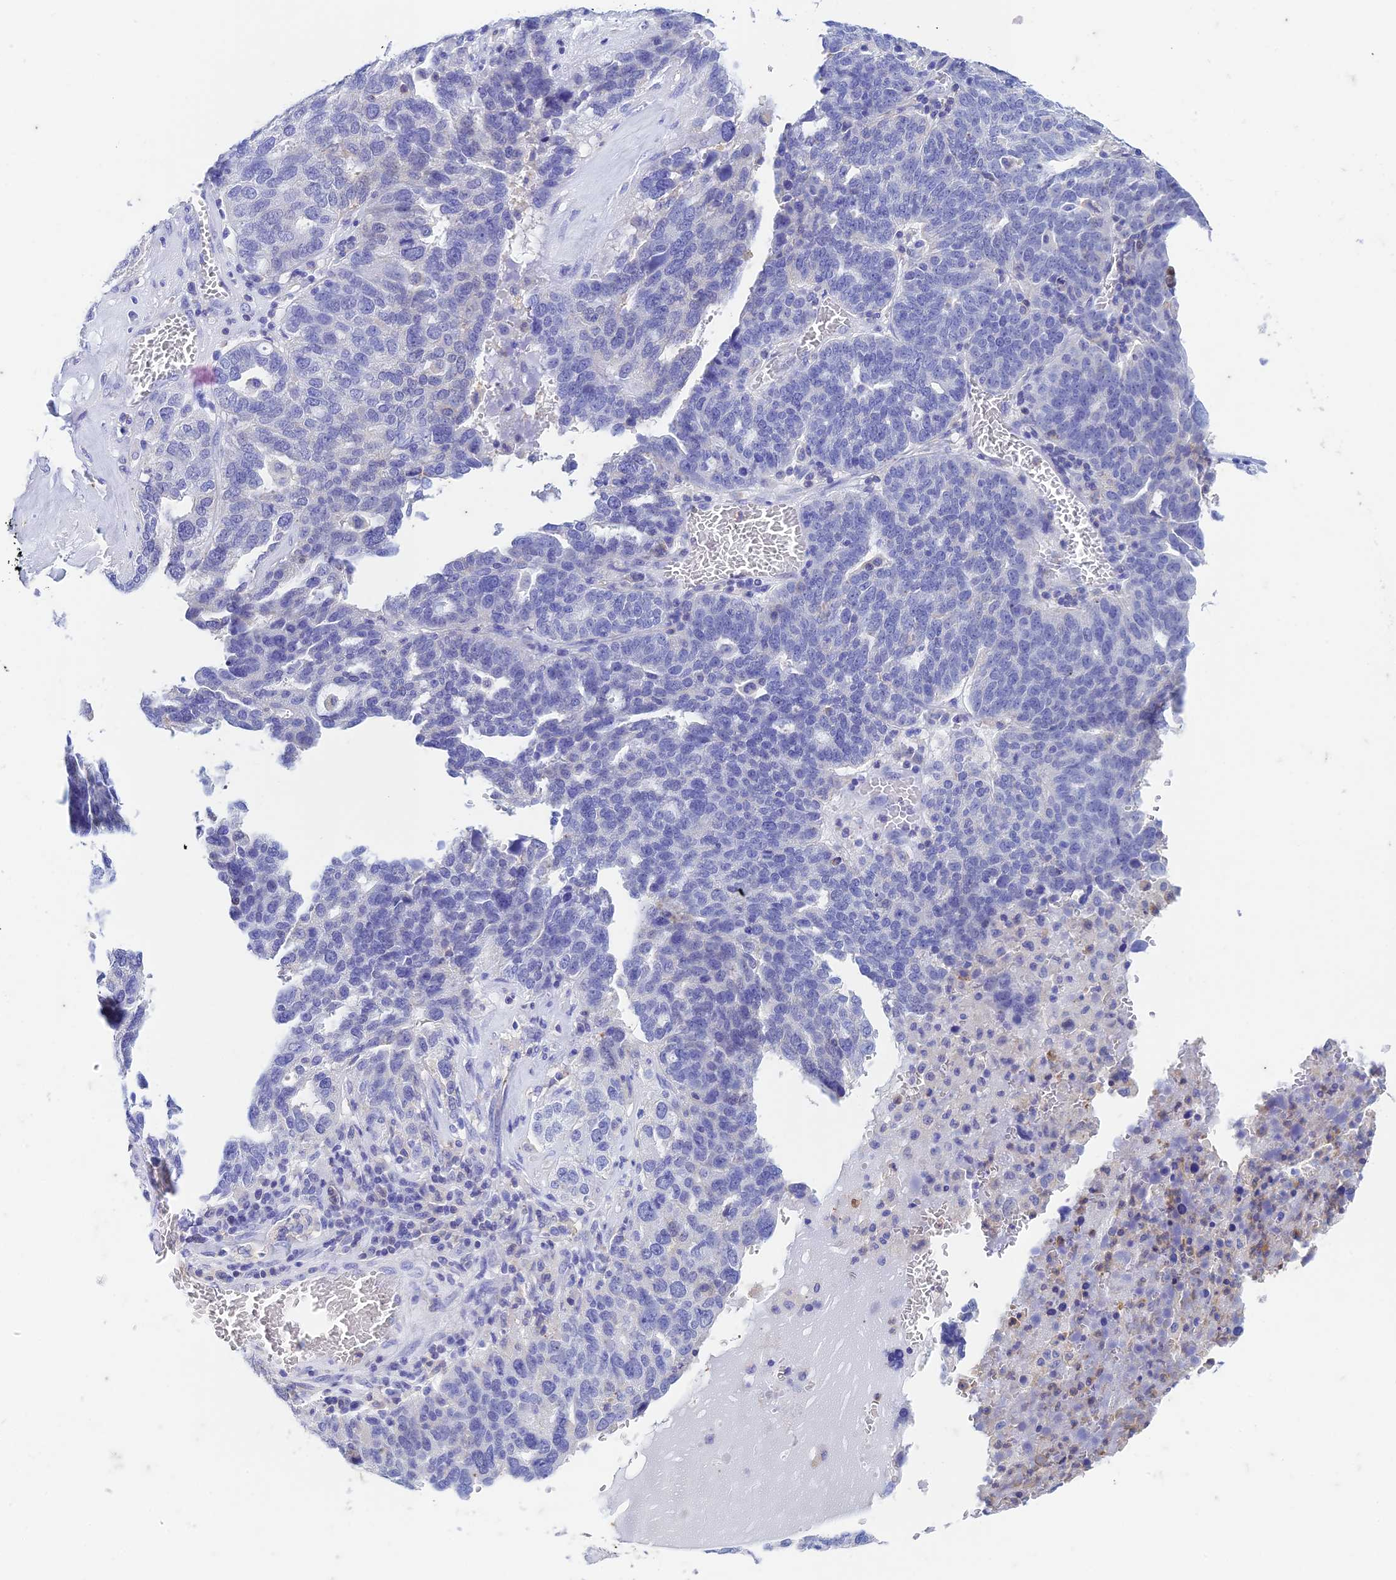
{"staining": {"intensity": "negative", "quantity": "none", "location": "none"}, "tissue": "ovarian cancer", "cell_type": "Tumor cells", "image_type": "cancer", "snomed": [{"axis": "morphology", "description": "Cystadenocarcinoma, serous, NOS"}, {"axis": "topography", "description": "Ovary"}], "caption": "This is an immunohistochemistry image of ovarian cancer. There is no staining in tumor cells.", "gene": "FGF7", "patient": {"sex": "female", "age": 59}}